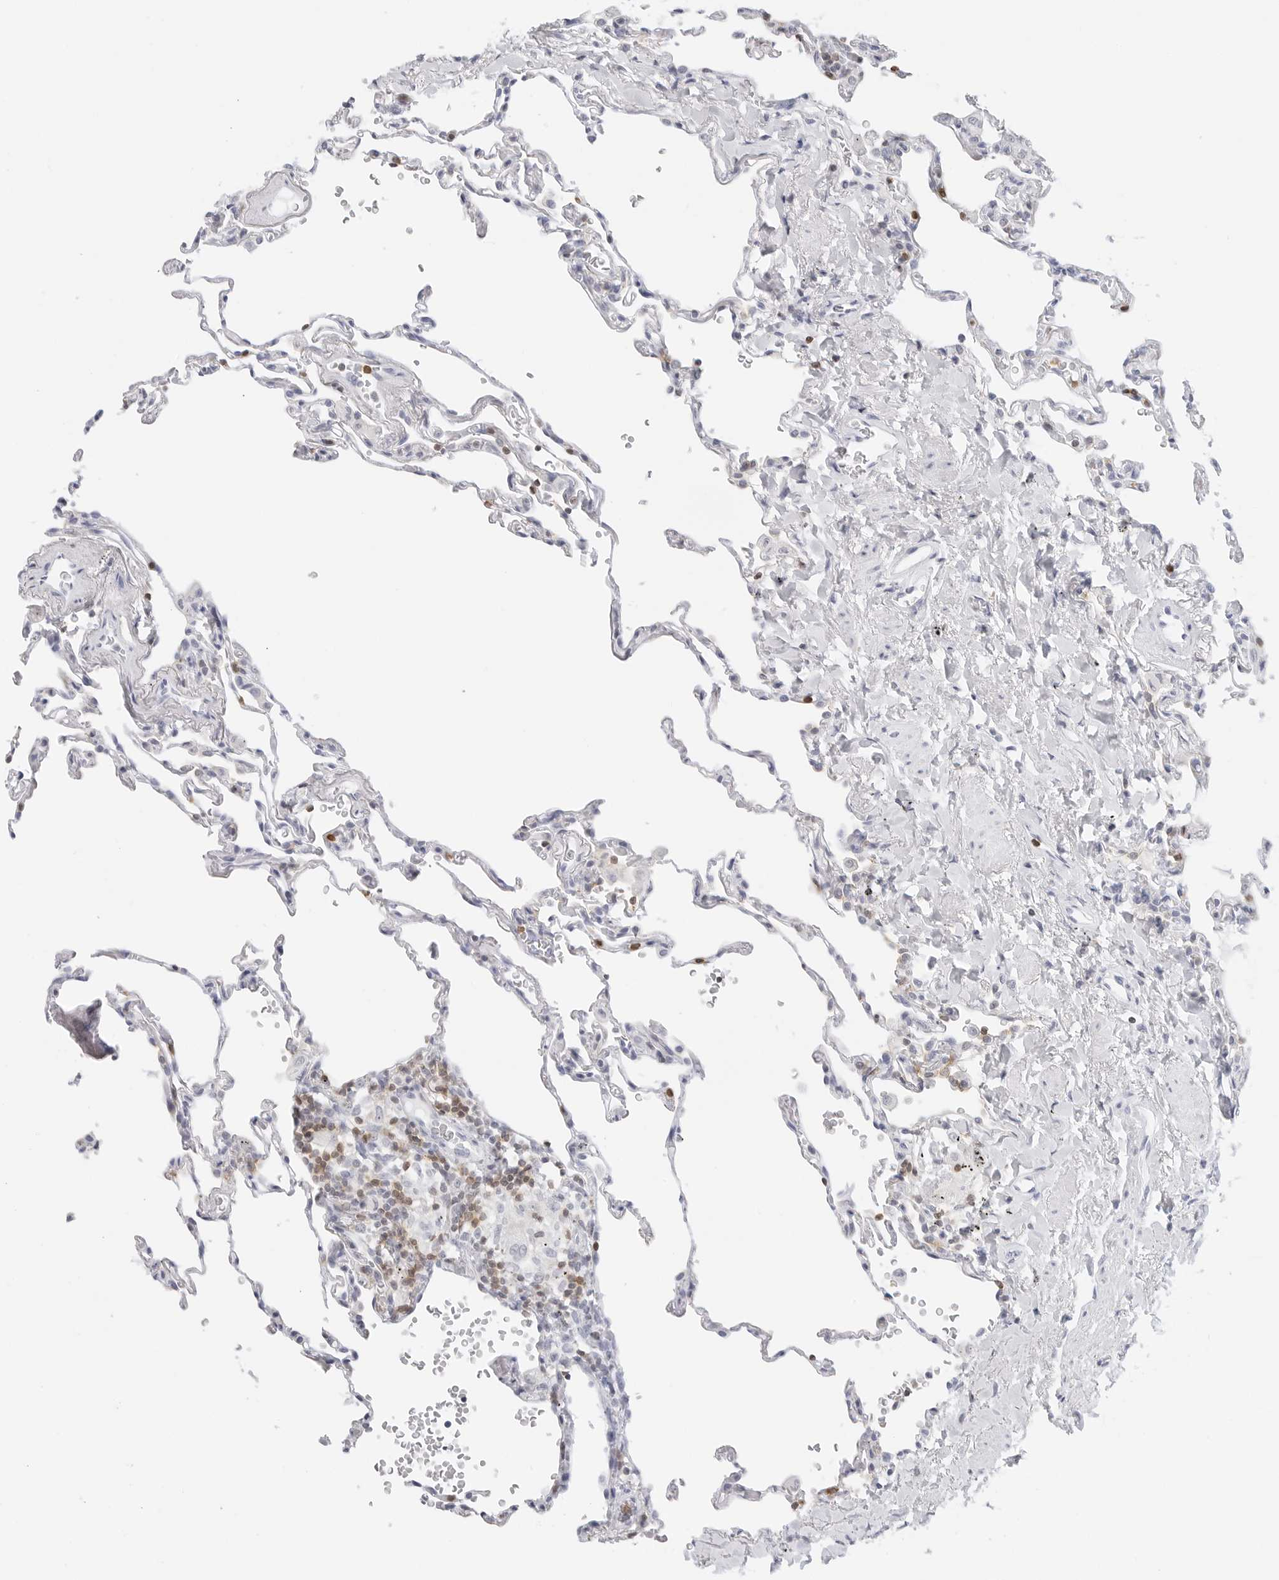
{"staining": {"intensity": "negative", "quantity": "none", "location": "none"}, "tissue": "lung", "cell_type": "Alveolar cells", "image_type": "normal", "snomed": [{"axis": "morphology", "description": "Normal tissue, NOS"}, {"axis": "topography", "description": "Lung"}], "caption": "Image shows no significant protein staining in alveolar cells of benign lung. (DAB (3,3'-diaminobenzidine) IHC visualized using brightfield microscopy, high magnification).", "gene": "SLC9A3R1", "patient": {"sex": "male", "age": 59}}